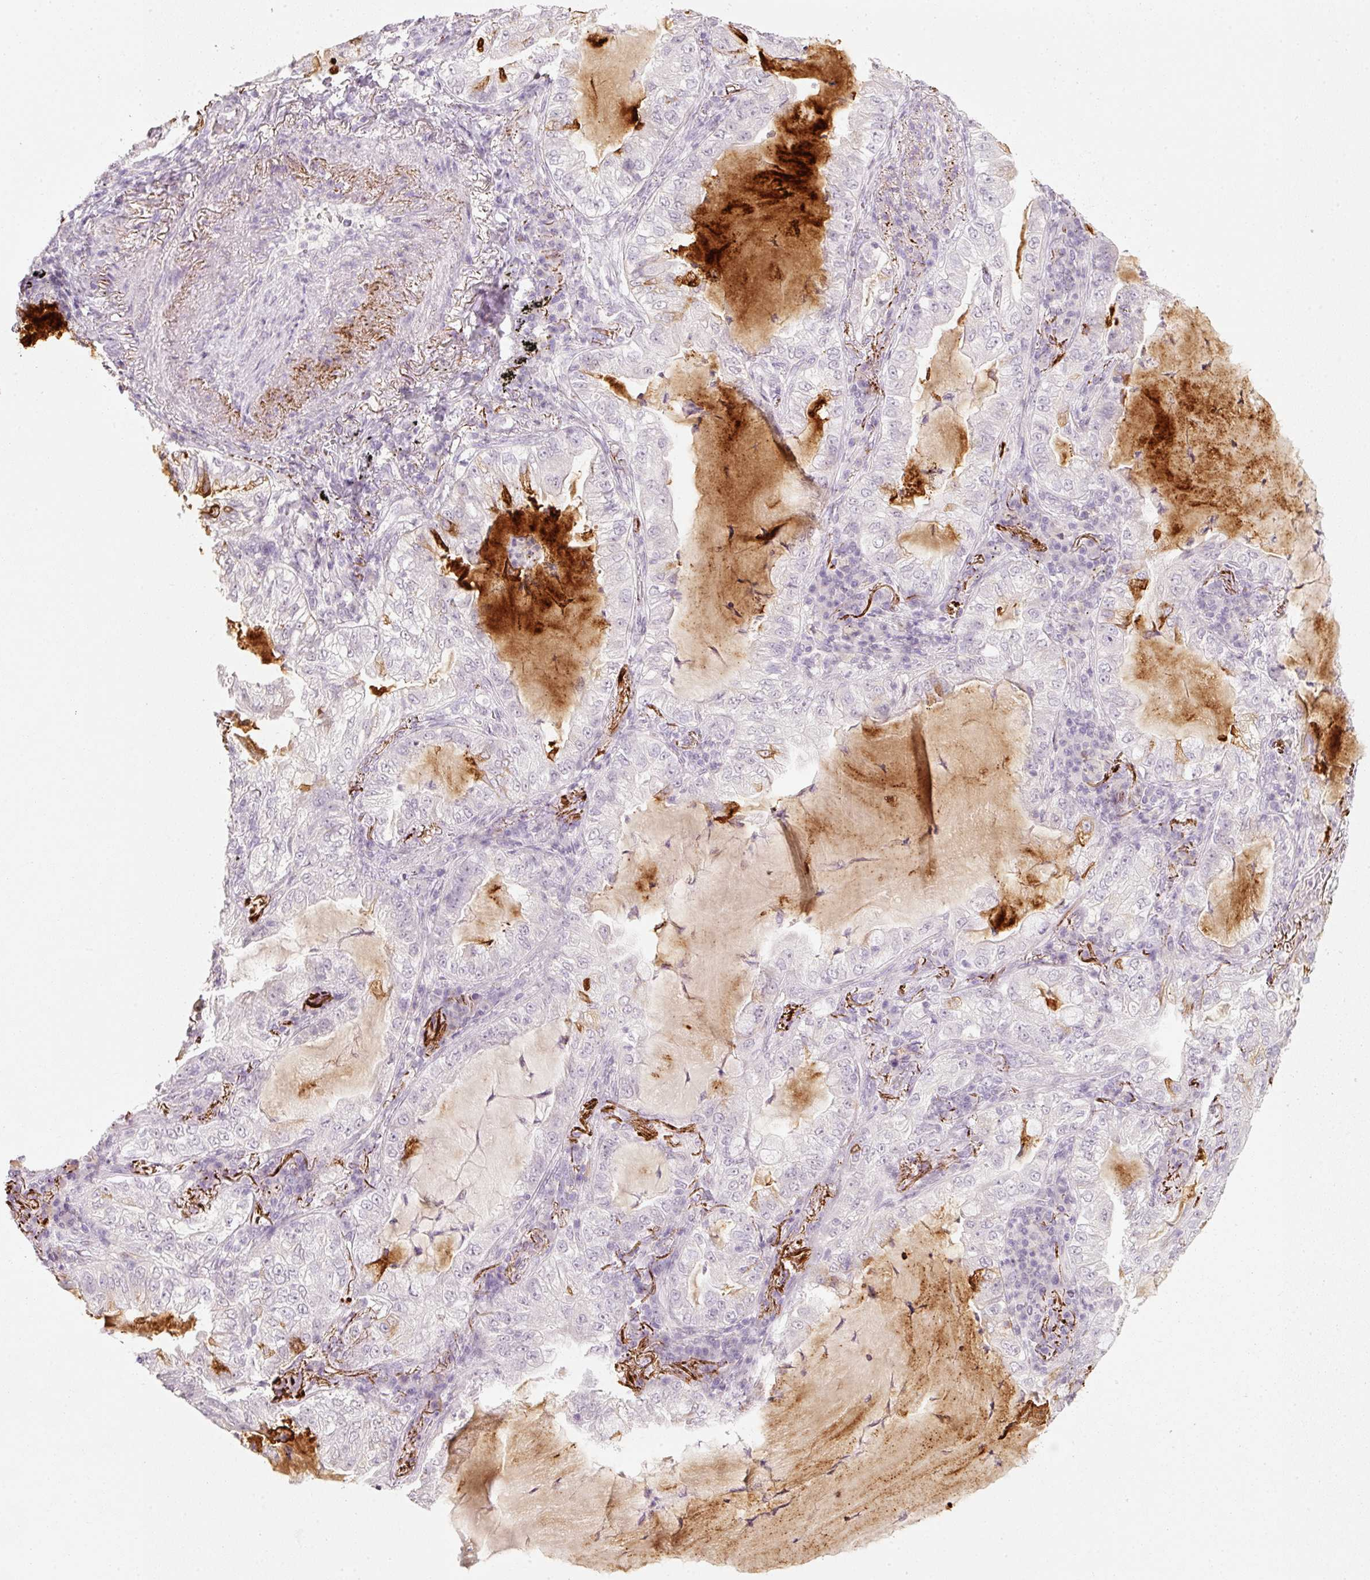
{"staining": {"intensity": "negative", "quantity": "none", "location": "none"}, "tissue": "lung cancer", "cell_type": "Tumor cells", "image_type": "cancer", "snomed": [{"axis": "morphology", "description": "Adenocarcinoma, NOS"}, {"axis": "topography", "description": "Lung"}], "caption": "Human lung cancer (adenocarcinoma) stained for a protein using immunohistochemistry reveals no expression in tumor cells.", "gene": "STEAP1", "patient": {"sex": "female", "age": 73}}